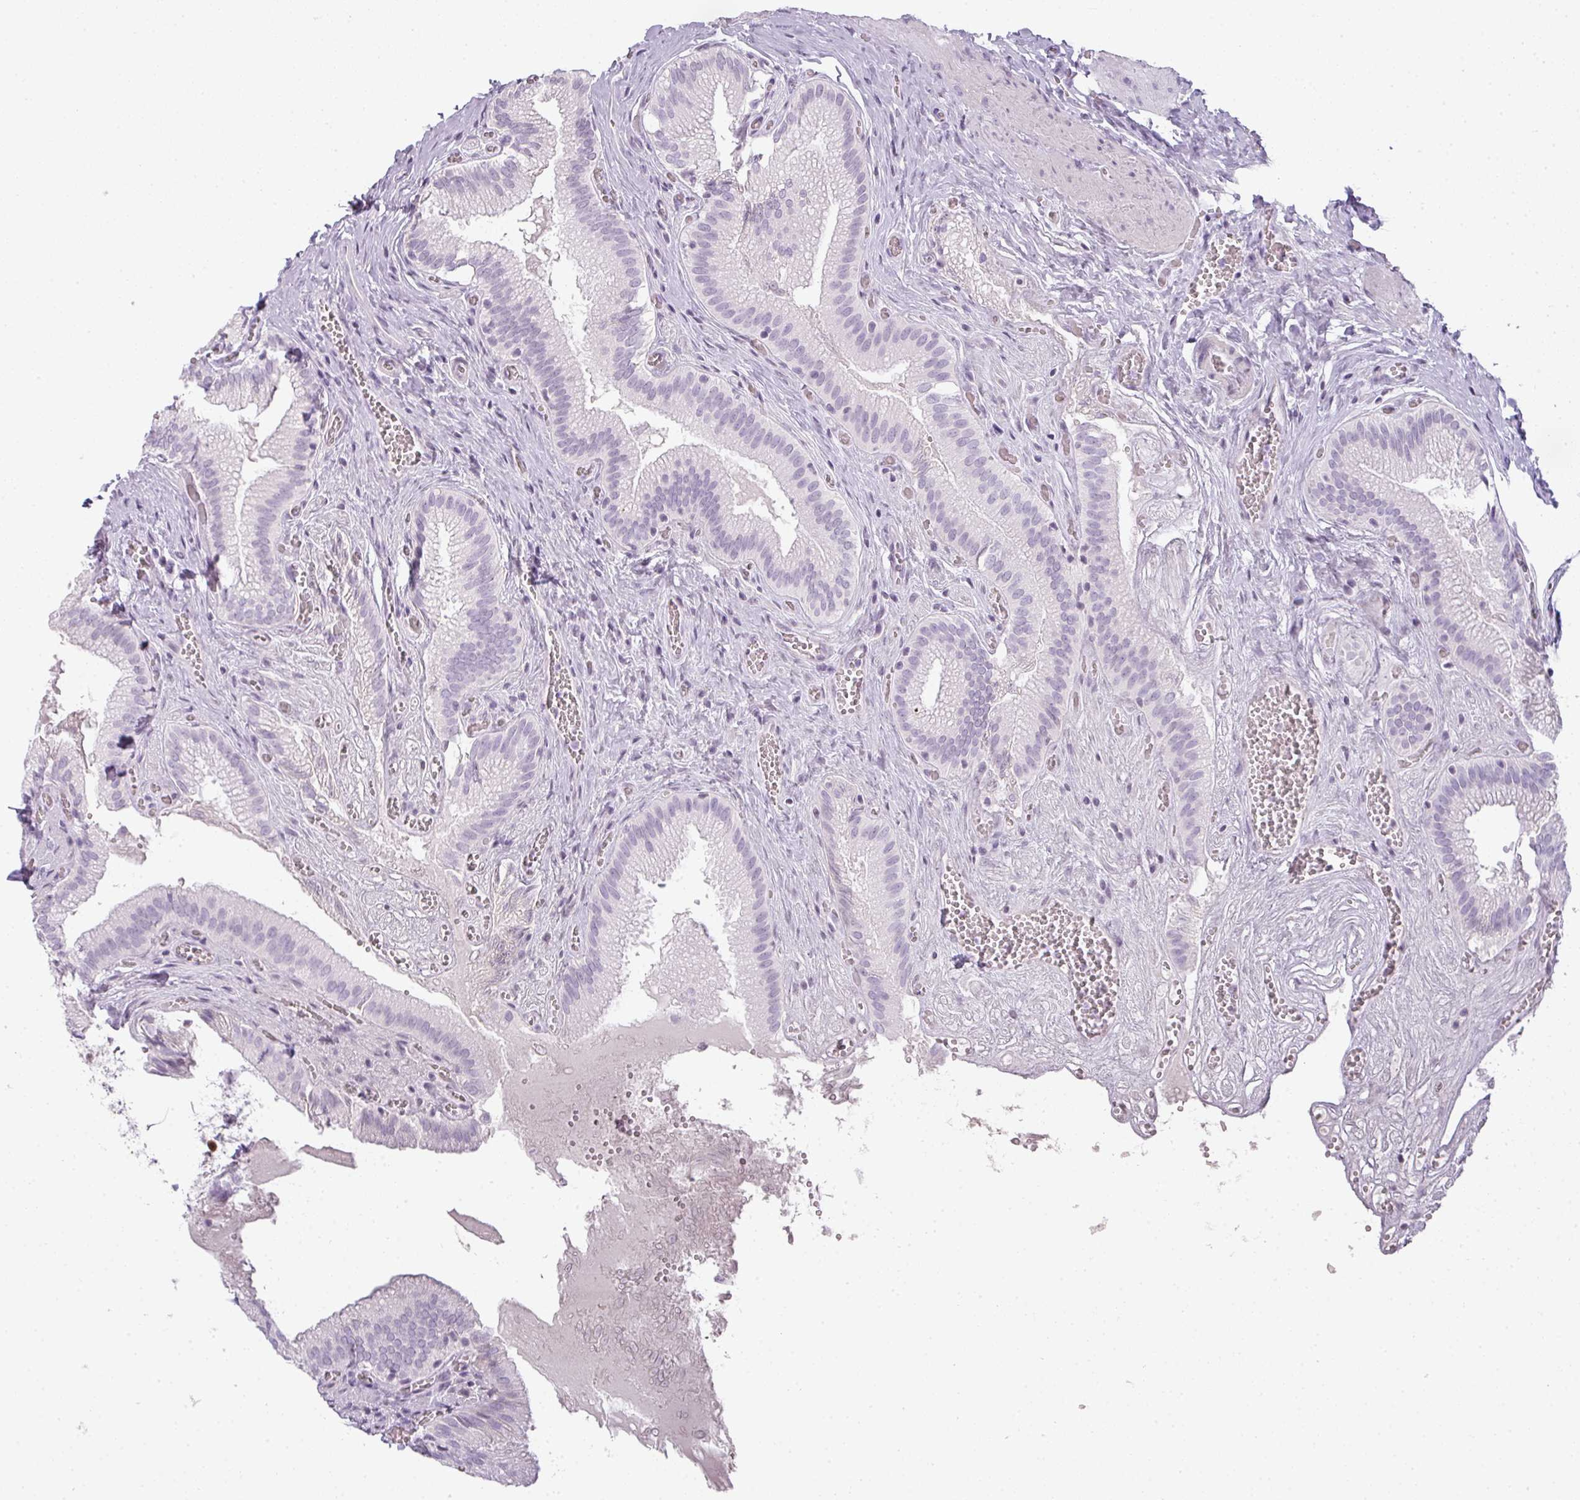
{"staining": {"intensity": "negative", "quantity": "none", "location": "none"}, "tissue": "gallbladder", "cell_type": "Glandular cells", "image_type": "normal", "snomed": [{"axis": "morphology", "description": "Normal tissue, NOS"}, {"axis": "topography", "description": "Gallbladder"}, {"axis": "topography", "description": "Peripheral nerve tissue"}], "caption": "Immunohistochemistry of unremarkable human gallbladder exhibits no expression in glandular cells. (Stains: DAB immunohistochemistry (IHC) with hematoxylin counter stain, Microscopy: brightfield microscopy at high magnification).", "gene": "RBMY1A1", "patient": {"sex": "male", "age": 17}}